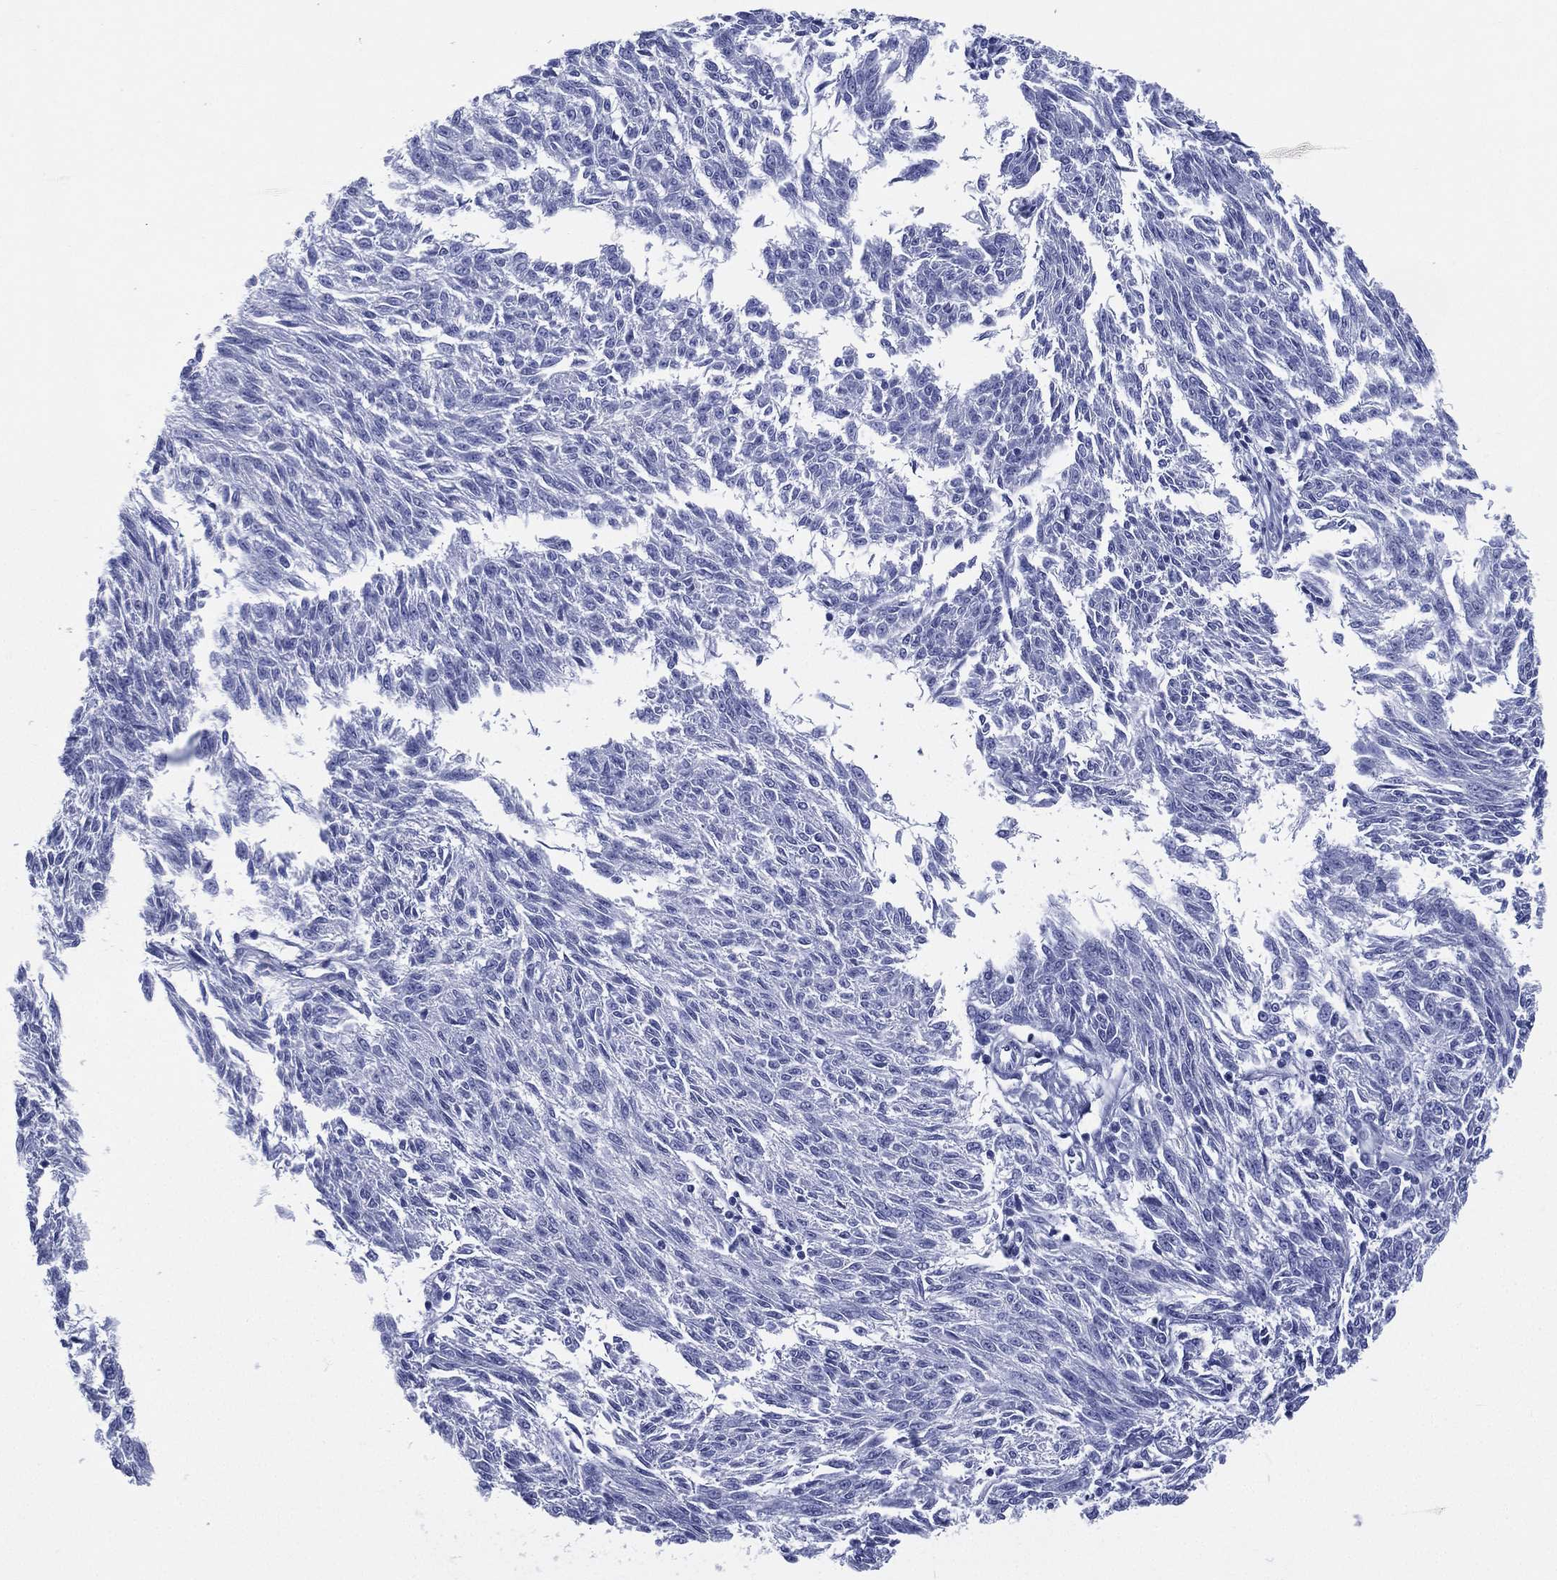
{"staining": {"intensity": "negative", "quantity": "none", "location": "none"}, "tissue": "melanoma", "cell_type": "Tumor cells", "image_type": "cancer", "snomed": [{"axis": "morphology", "description": "Malignant melanoma, NOS"}, {"axis": "topography", "description": "Skin"}], "caption": "DAB immunohistochemical staining of malignant melanoma displays no significant staining in tumor cells.", "gene": "RSPH4A", "patient": {"sex": "female", "age": 72}}